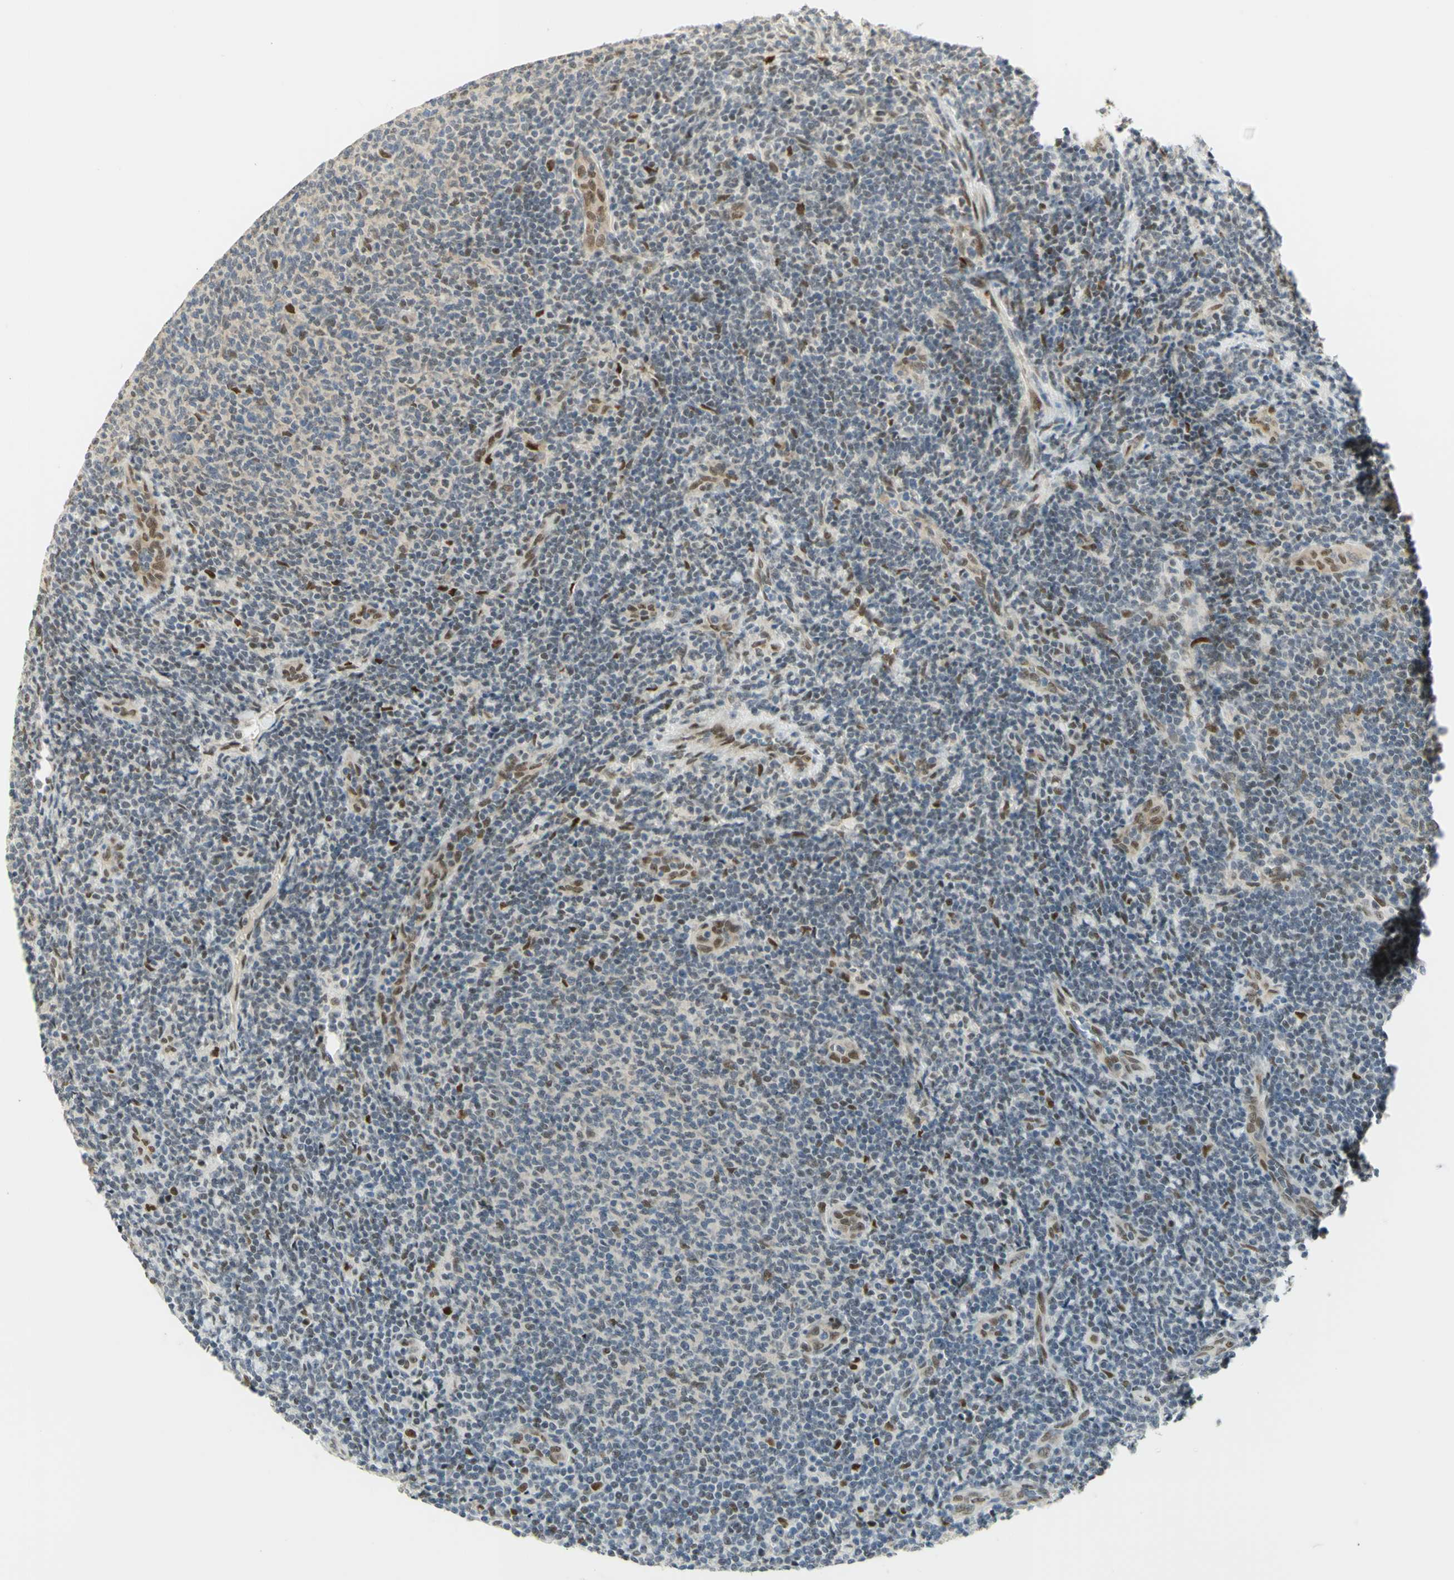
{"staining": {"intensity": "weak", "quantity": "25%-75%", "location": "nuclear"}, "tissue": "lymphoma", "cell_type": "Tumor cells", "image_type": "cancer", "snomed": [{"axis": "morphology", "description": "Malignant lymphoma, non-Hodgkin's type, Low grade"}, {"axis": "topography", "description": "Lymph node"}], "caption": "Immunohistochemical staining of human lymphoma shows low levels of weak nuclear protein positivity in approximately 25%-75% of tumor cells.", "gene": "DDX1", "patient": {"sex": "male", "age": 66}}